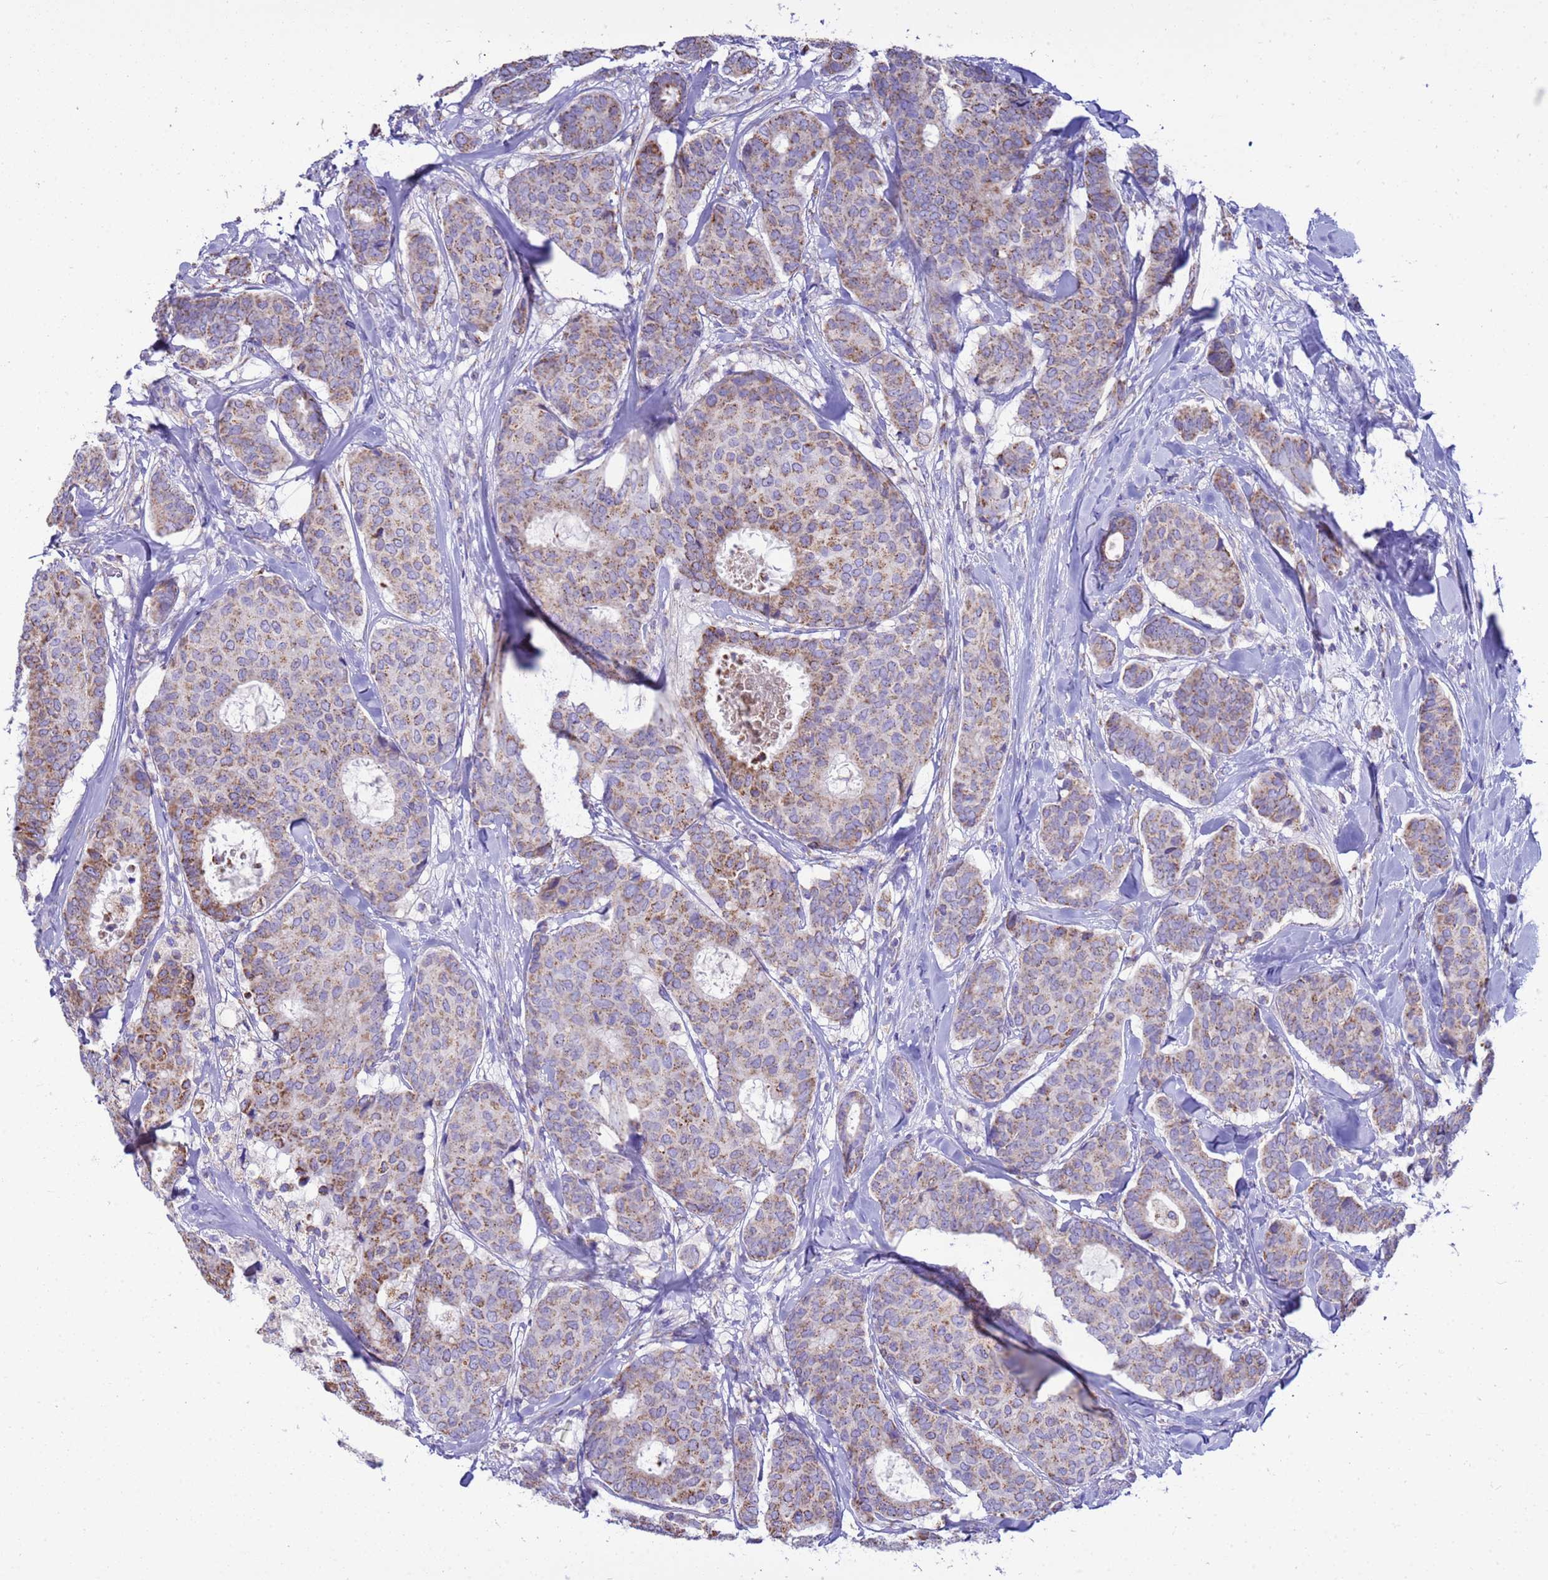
{"staining": {"intensity": "moderate", "quantity": "25%-75%", "location": "cytoplasmic/membranous"}, "tissue": "breast cancer", "cell_type": "Tumor cells", "image_type": "cancer", "snomed": [{"axis": "morphology", "description": "Duct carcinoma"}, {"axis": "topography", "description": "Breast"}], "caption": "About 25%-75% of tumor cells in human breast invasive ductal carcinoma show moderate cytoplasmic/membranous protein expression as visualized by brown immunohistochemical staining.", "gene": "RNF165", "patient": {"sex": "female", "age": 75}}